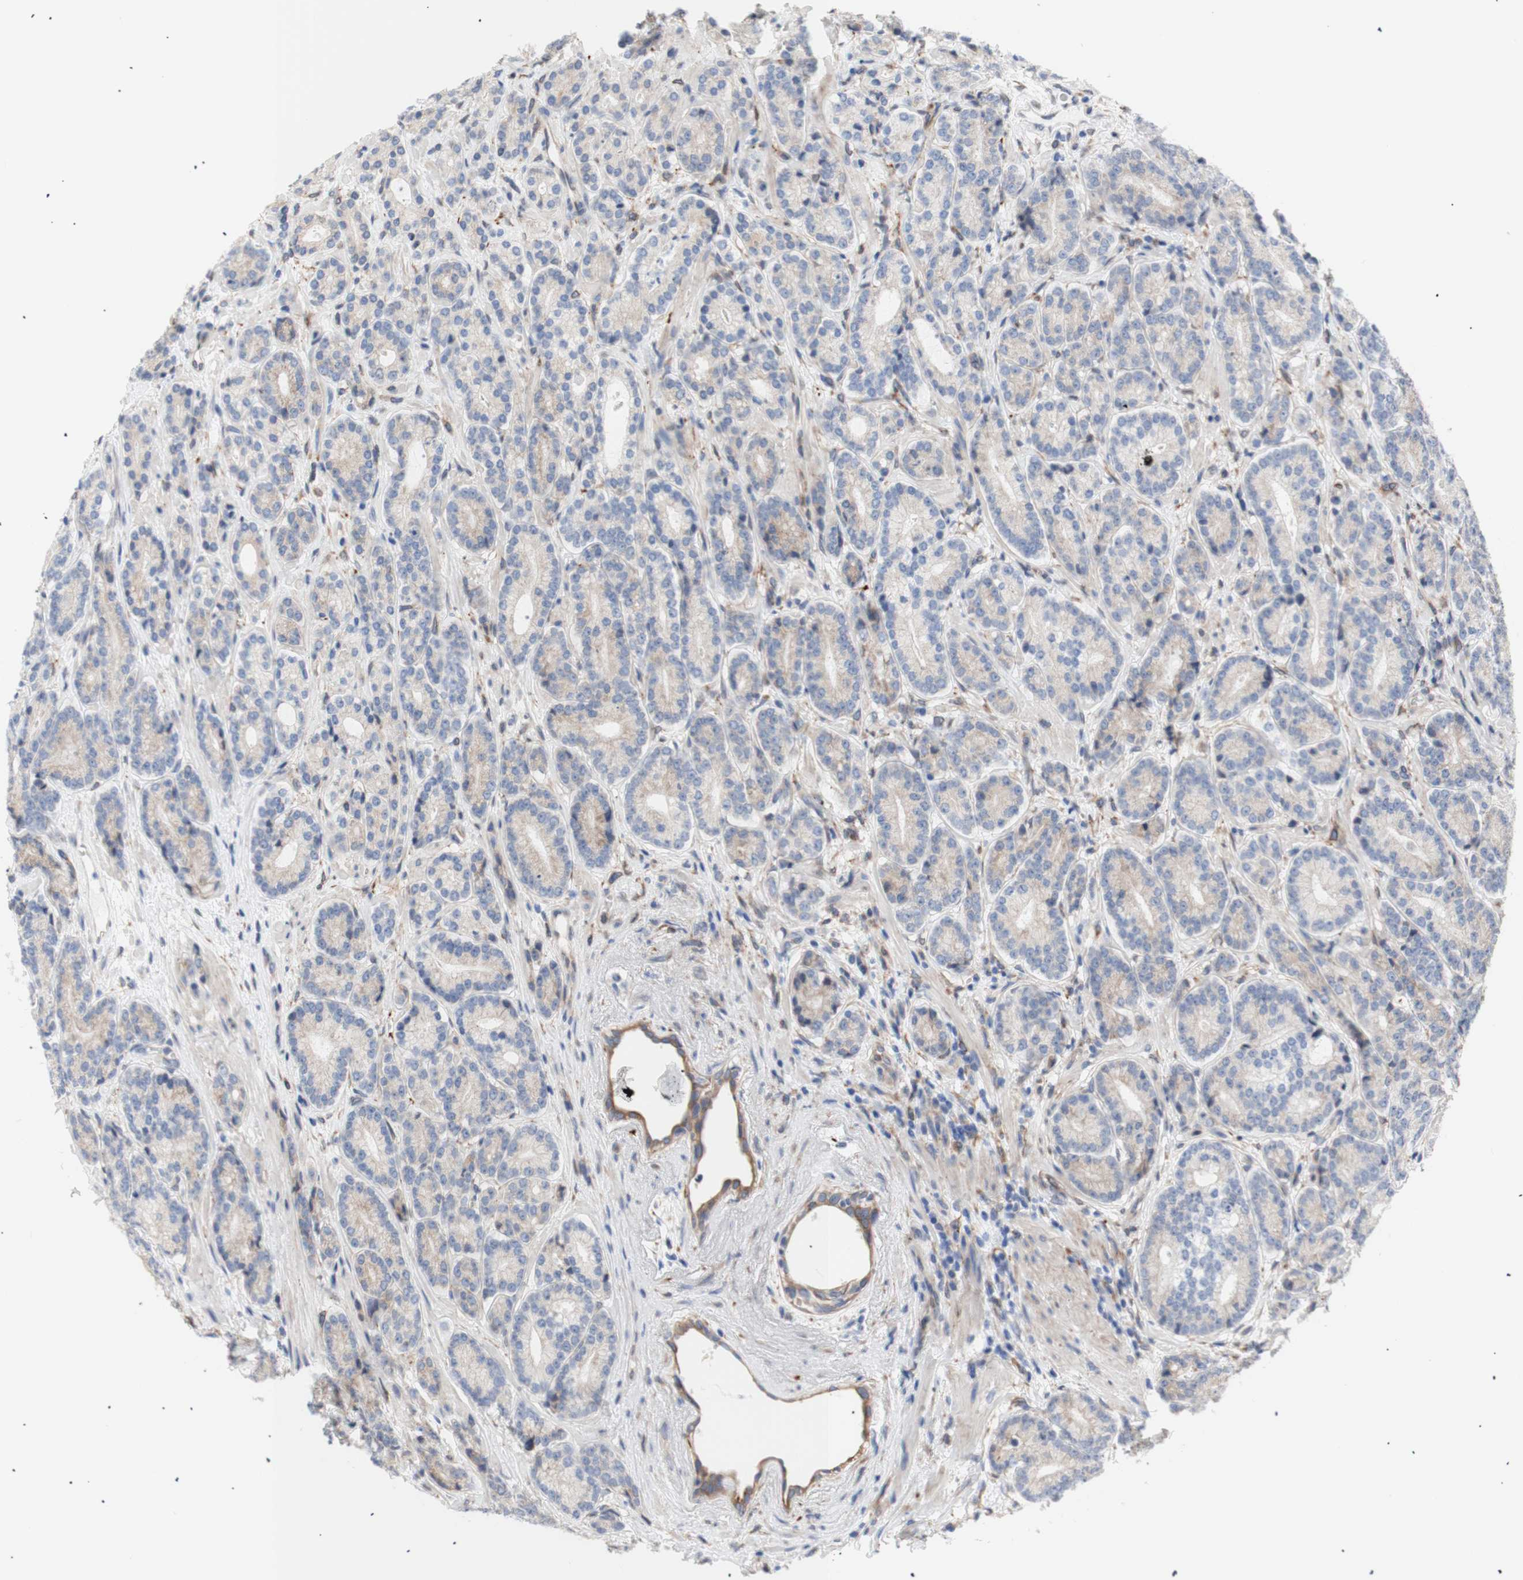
{"staining": {"intensity": "weak", "quantity": "<25%", "location": "cytoplasmic/membranous"}, "tissue": "prostate cancer", "cell_type": "Tumor cells", "image_type": "cancer", "snomed": [{"axis": "morphology", "description": "Adenocarcinoma, High grade"}, {"axis": "topography", "description": "Prostate"}], "caption": "Micrograph shows no significant protein positivity in tumor cells of prostate cancer (adenocarcinoma (high-grade)).", "gene": "ERLIN1", "patient": {"sex": "male", "age": 61}}